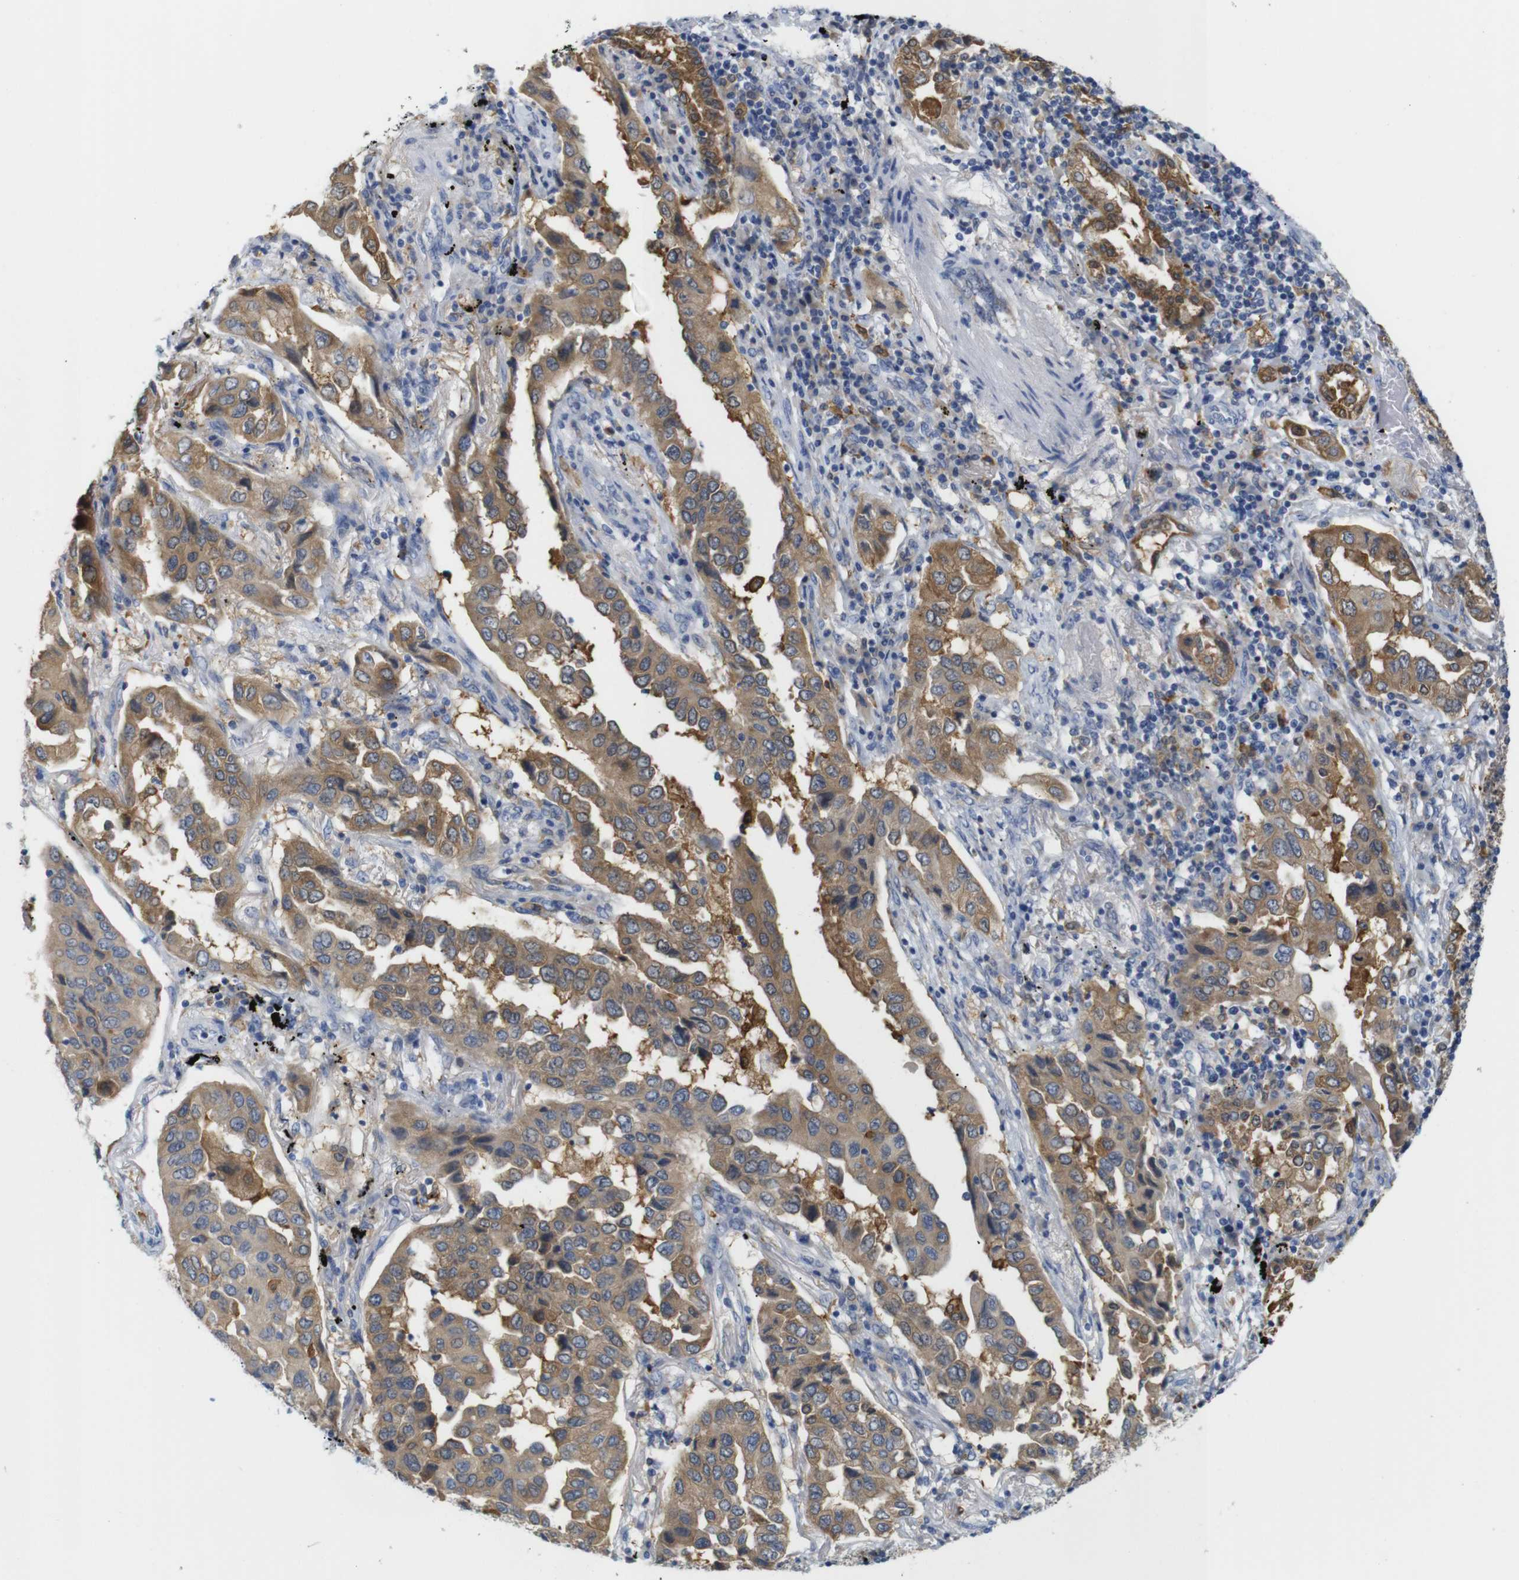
{"staining": {"intensity": "moderate", "quantity": ">75%", "location": "cytoplasmic/membranous"}, "tissue": "lung cancer", "cell_type": "Tumor cells", "image_type": "cancer", "snomed": [{"axis": "morphology", "description": "Adenocarcinoma, NOS"}, {"axis": "topography", "description": "Lung"}], "caption": "Immunohistochemical staining of human lung adenocarcinoma reveals moderate cytoplasmic/membranous protein expression in approximately >75% of tumor cells.", "gene": "NEBL", "patient": {"sex": "female", "age": 65}}